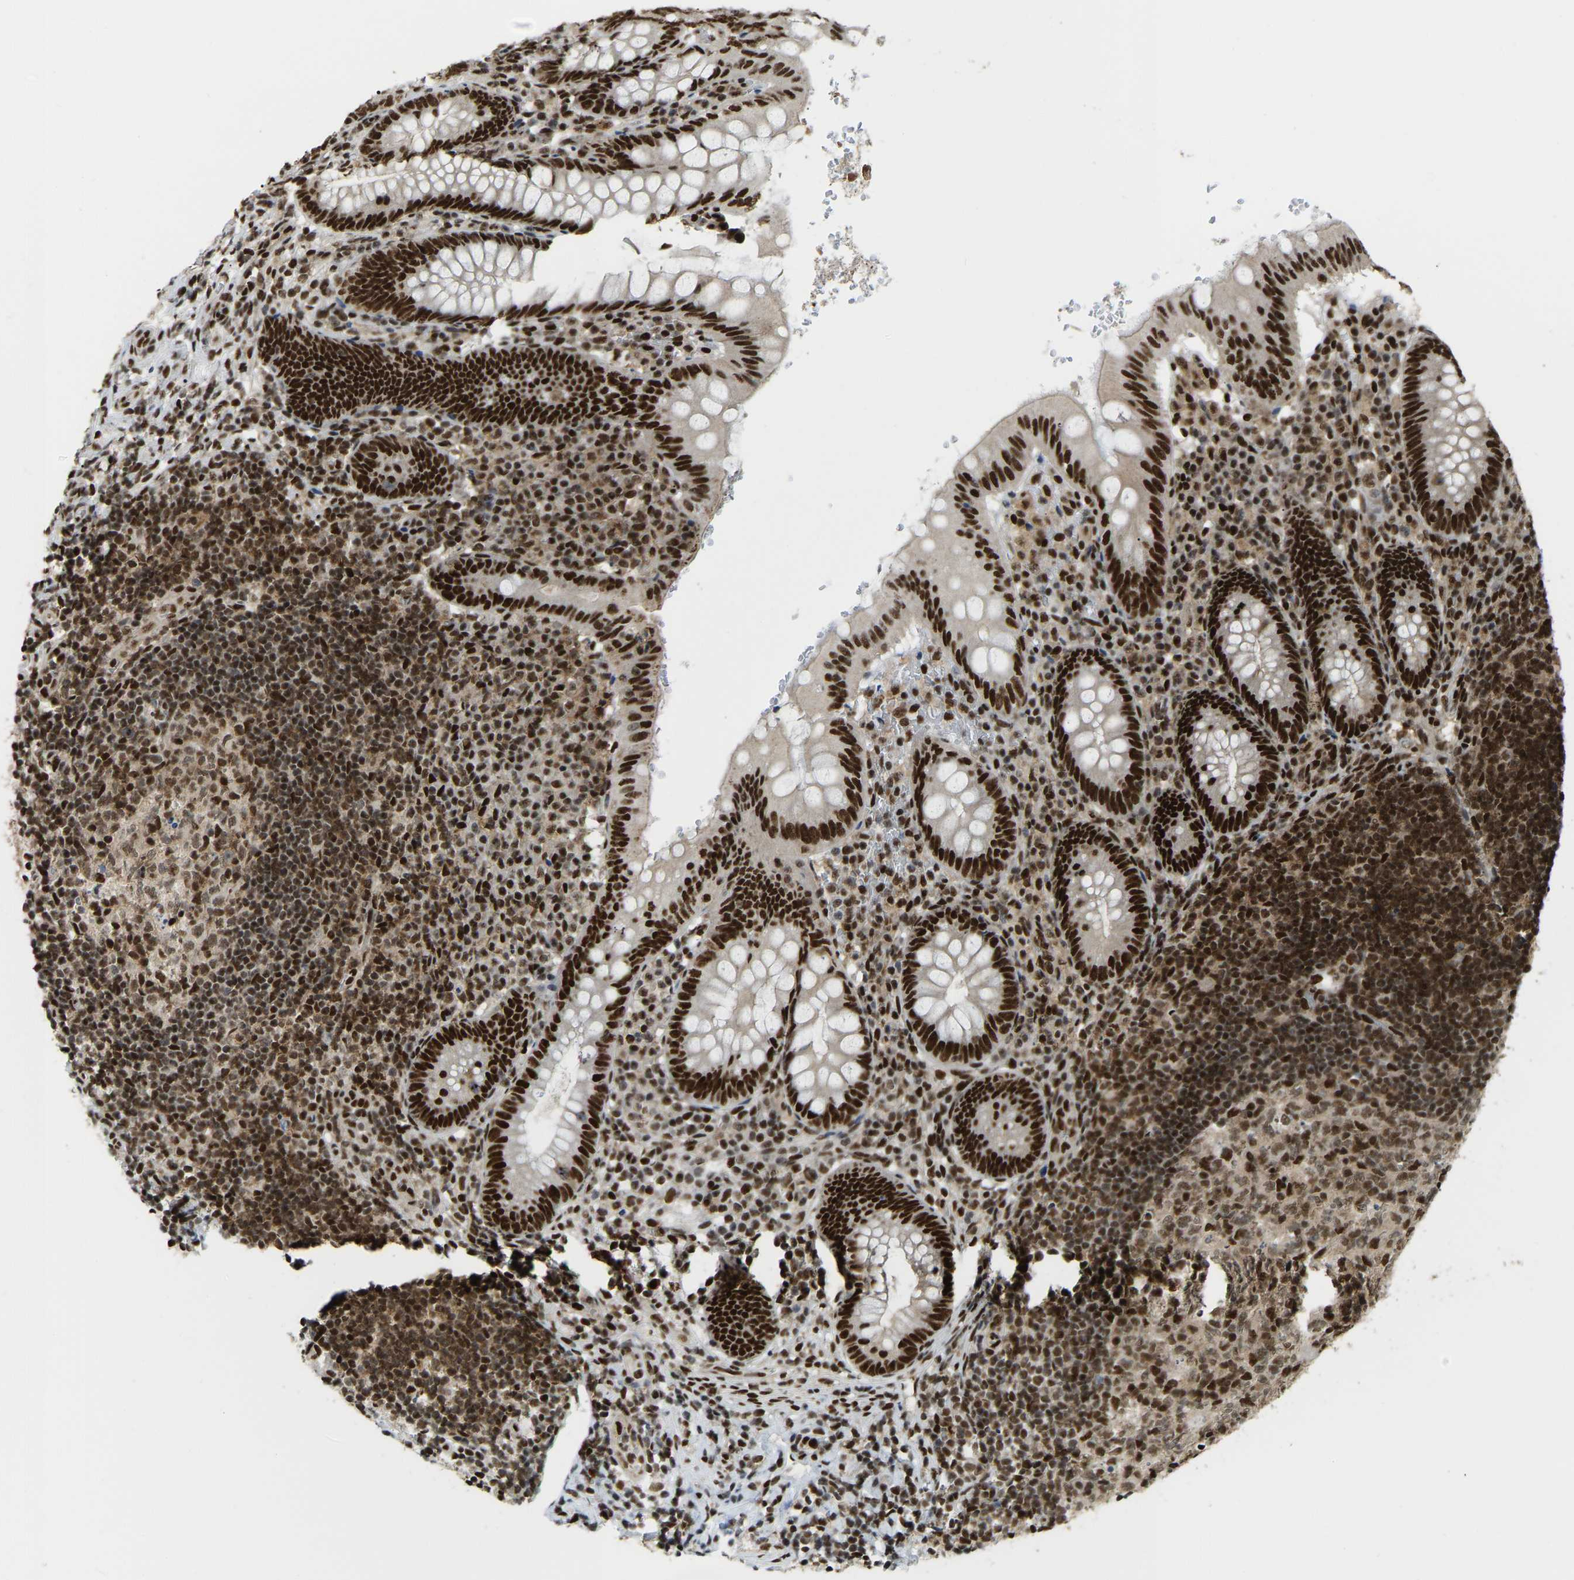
{"staining": {"intensity": "strong", "quantity": ">75%", "location": "nuclear"}, "tissue": "appendix", "cell_type": "Glandular cells", "image_type": "normal", "snomed": [{"axis": "morphology", "description": "Normal tissue, NOS"}, {"axis": "topography", "description": "Appendix"}], "caption": "Appendix stained with DAB immunohistochemistry (IHC) shows high levels of strong nuclear staining in approximately >75% of glandular cells. (DAB (3,3'-diaminobenzidine) IHC, brown staining for protein, blue staining for nuclei).", "gene": "NUMA1", "patient": {"sex": "male", "age": 8}}